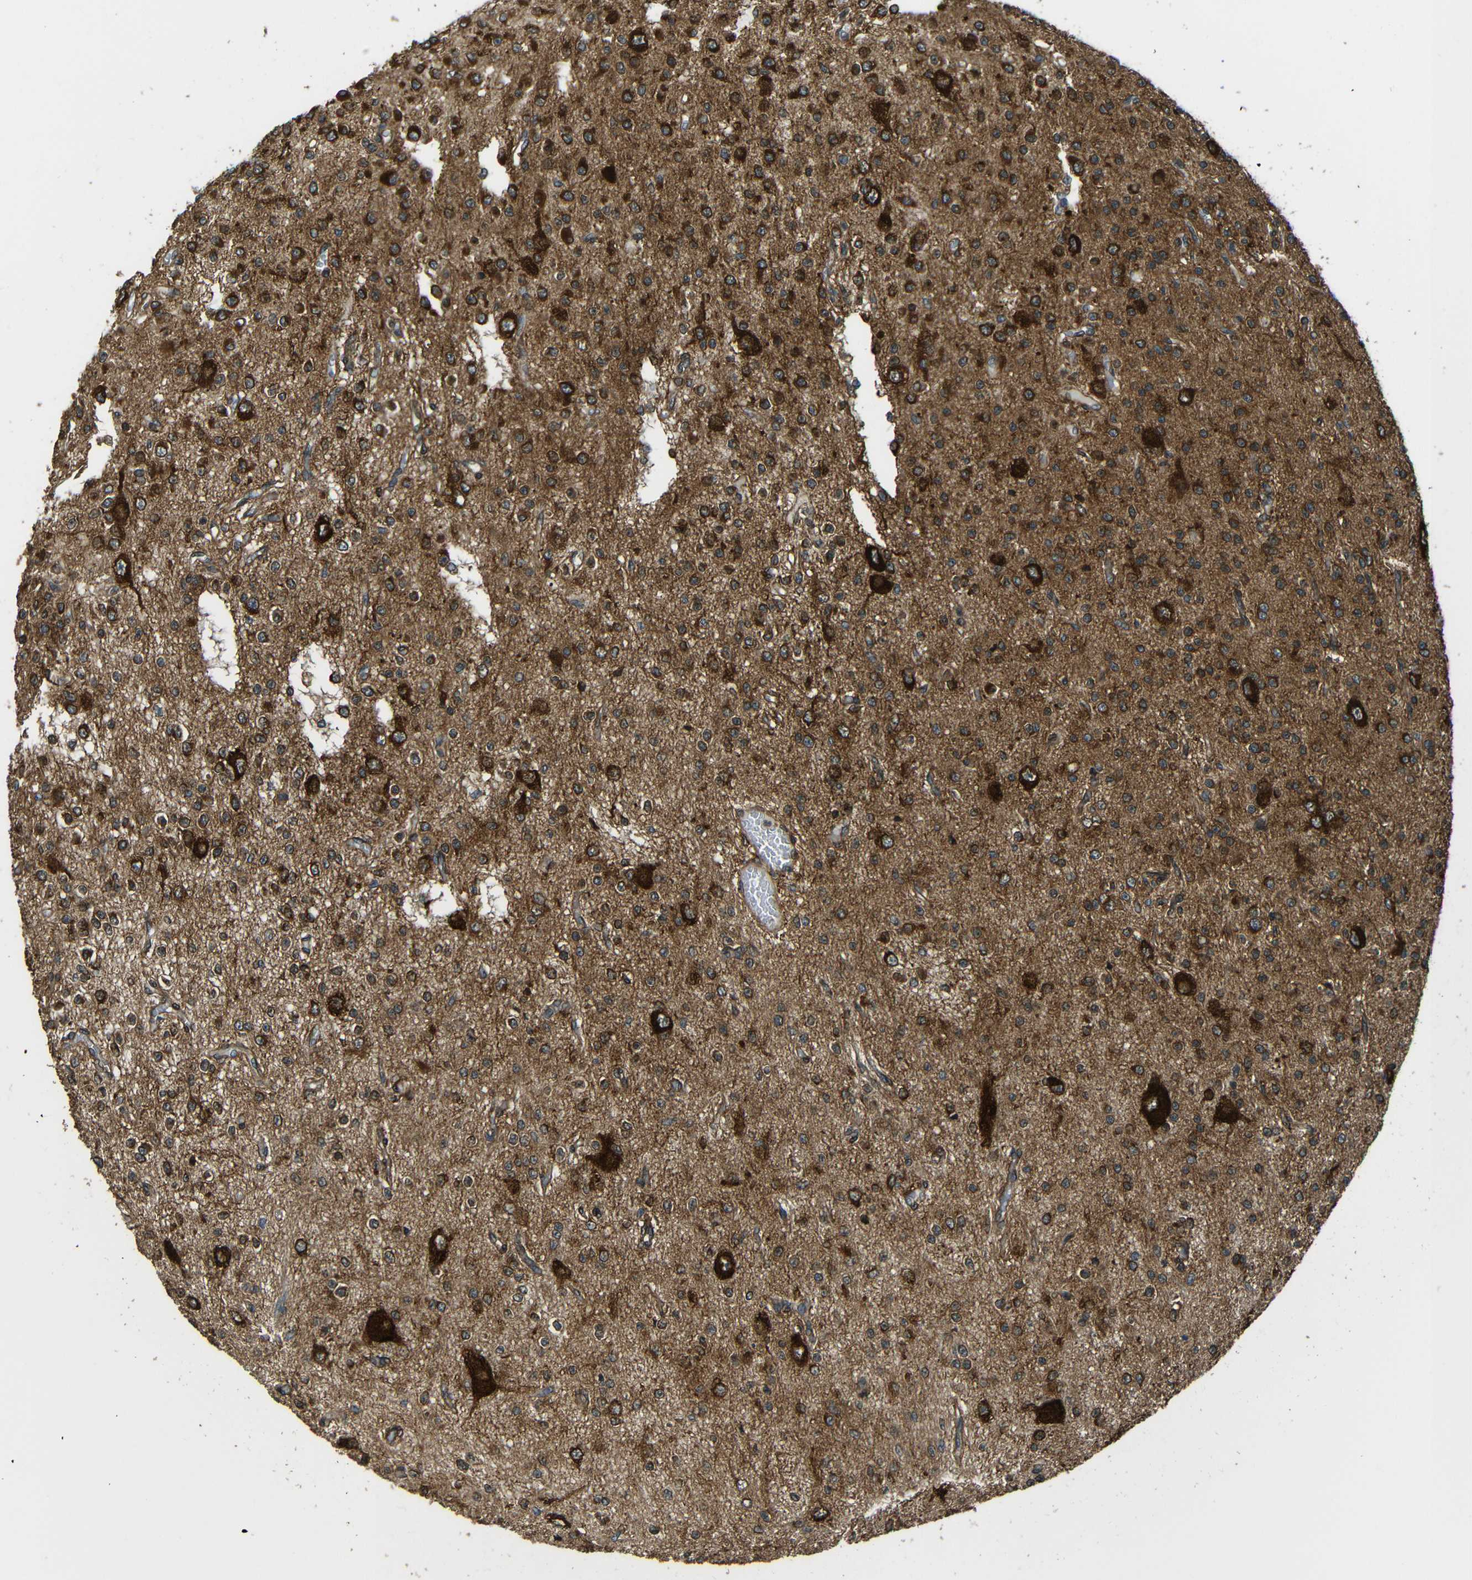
{"staining": {"intensity": "strong", "quantity": ">75%", "location": "cytoplasmic/membranous"}, "tissue": "glioma", "cell_type": "Tumor cells", "image_type": "cancer", "snomed": [{"axis": "morphology", "description": "Glioma, malignant, Low grade"}, {"axis": "topography", "description": "Brain"}], "caption": "Protein staining exhibits strong cytoplasmic/membranous expression in approximately >75% of tumor cells in glioma.", "gene": "VAPB", "patient": {"sex": "male", "age": 38}}